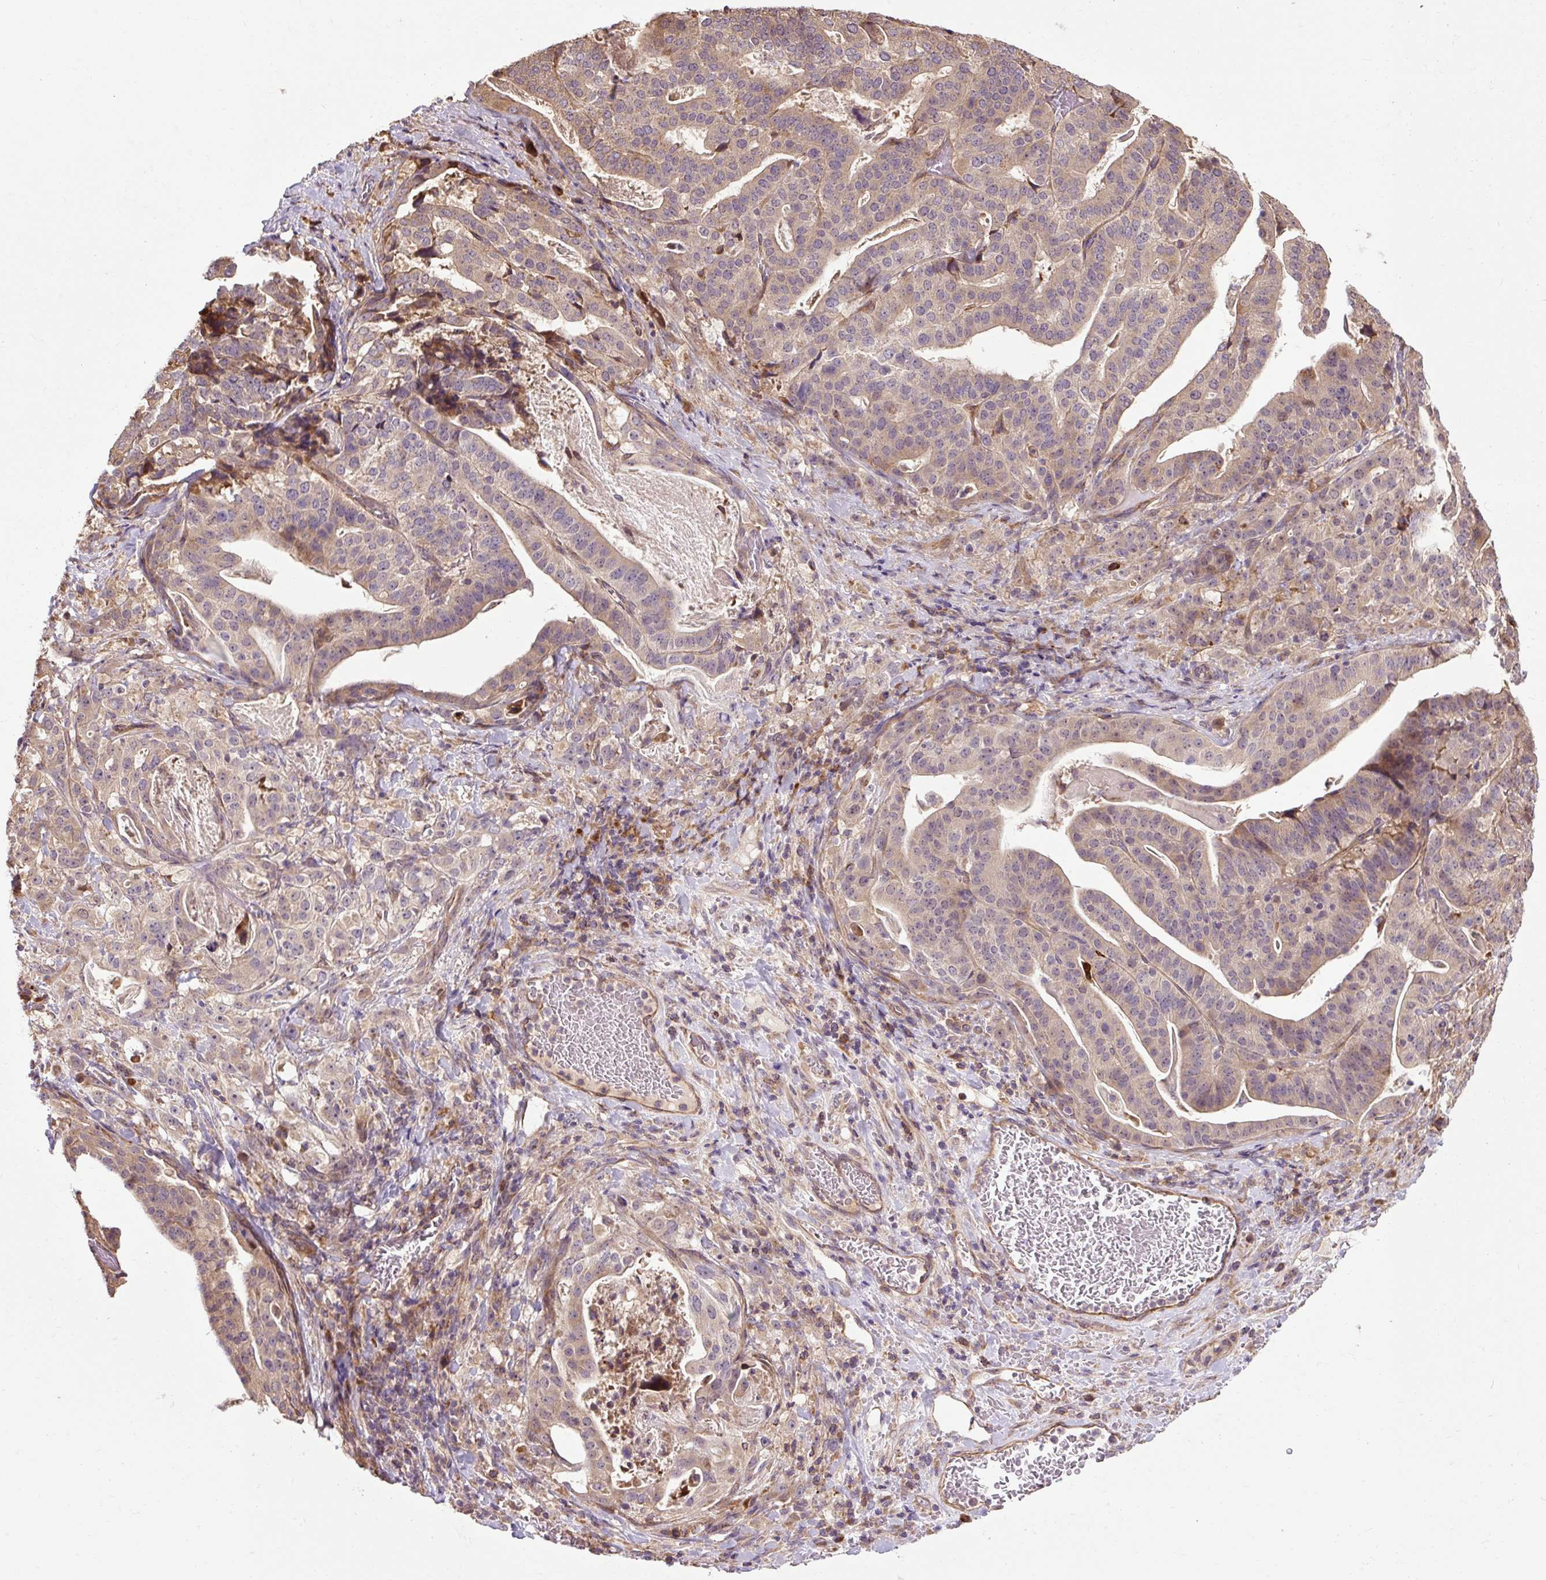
{"staining": {"intensity": "weak", "quantity": ">75%", "location": "cytoplasmic/membranous"}, "tissue": "stomach cancer", "cell_type": "Tumor cells", "image_type": "cancer", "snomed": [{"axis": "morphology", "description": "Adenocarcinoma, NOS"}, {"axis": "topography", "description": "Stomach"}], "caption": "Immunohistochemistry histopathology image of neoplastic tissue: adenocarcinoma (stomach) stained using immunohistochemistry (IHC) reveals low levels of weak protein expression localized specifically in the cytoplasmic/membranous of tumor cells, appearing as a cytoplasmic/membranous brown color.", "gene": "FLRT1", "patient": {"sex": "male", "age": 48}}